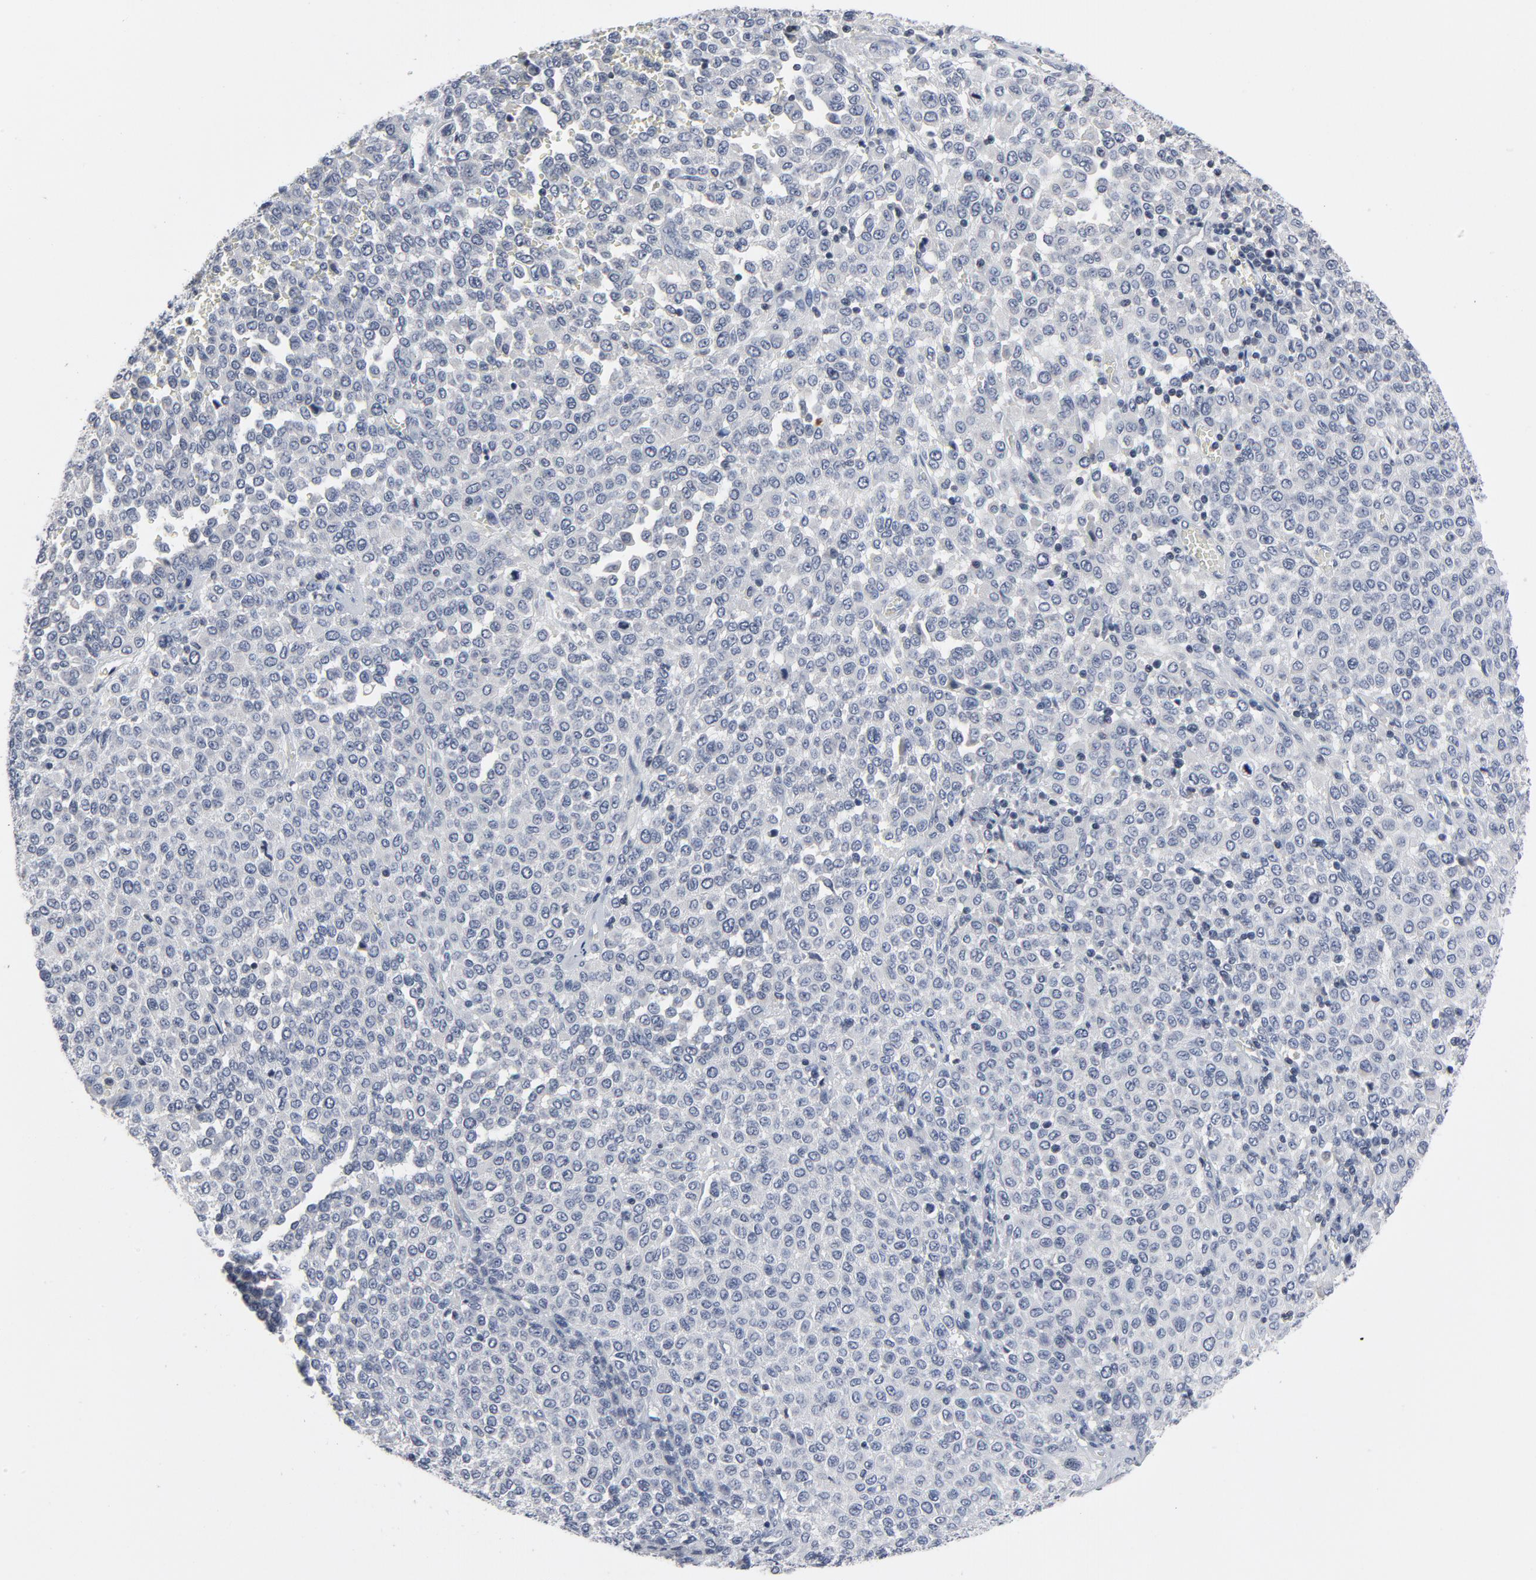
{"staining": {"intensity": "negative", "quantity": "none", "location": "none"}, "tissue": "melanoma", "cell_type": "Tumor cells", "image_type": "cancer", "snomed": [{"axis": "morphology", "description": "Malignant melanoma, Metastatic site"}, {"axis": "topography", "description": "Pancreas"}], "caption": "Tumor cells show no significant expression in malignant melanoma (metastatic site).", "gene": "TCL1A", "patient": {"sex": "female", "age": 30}}